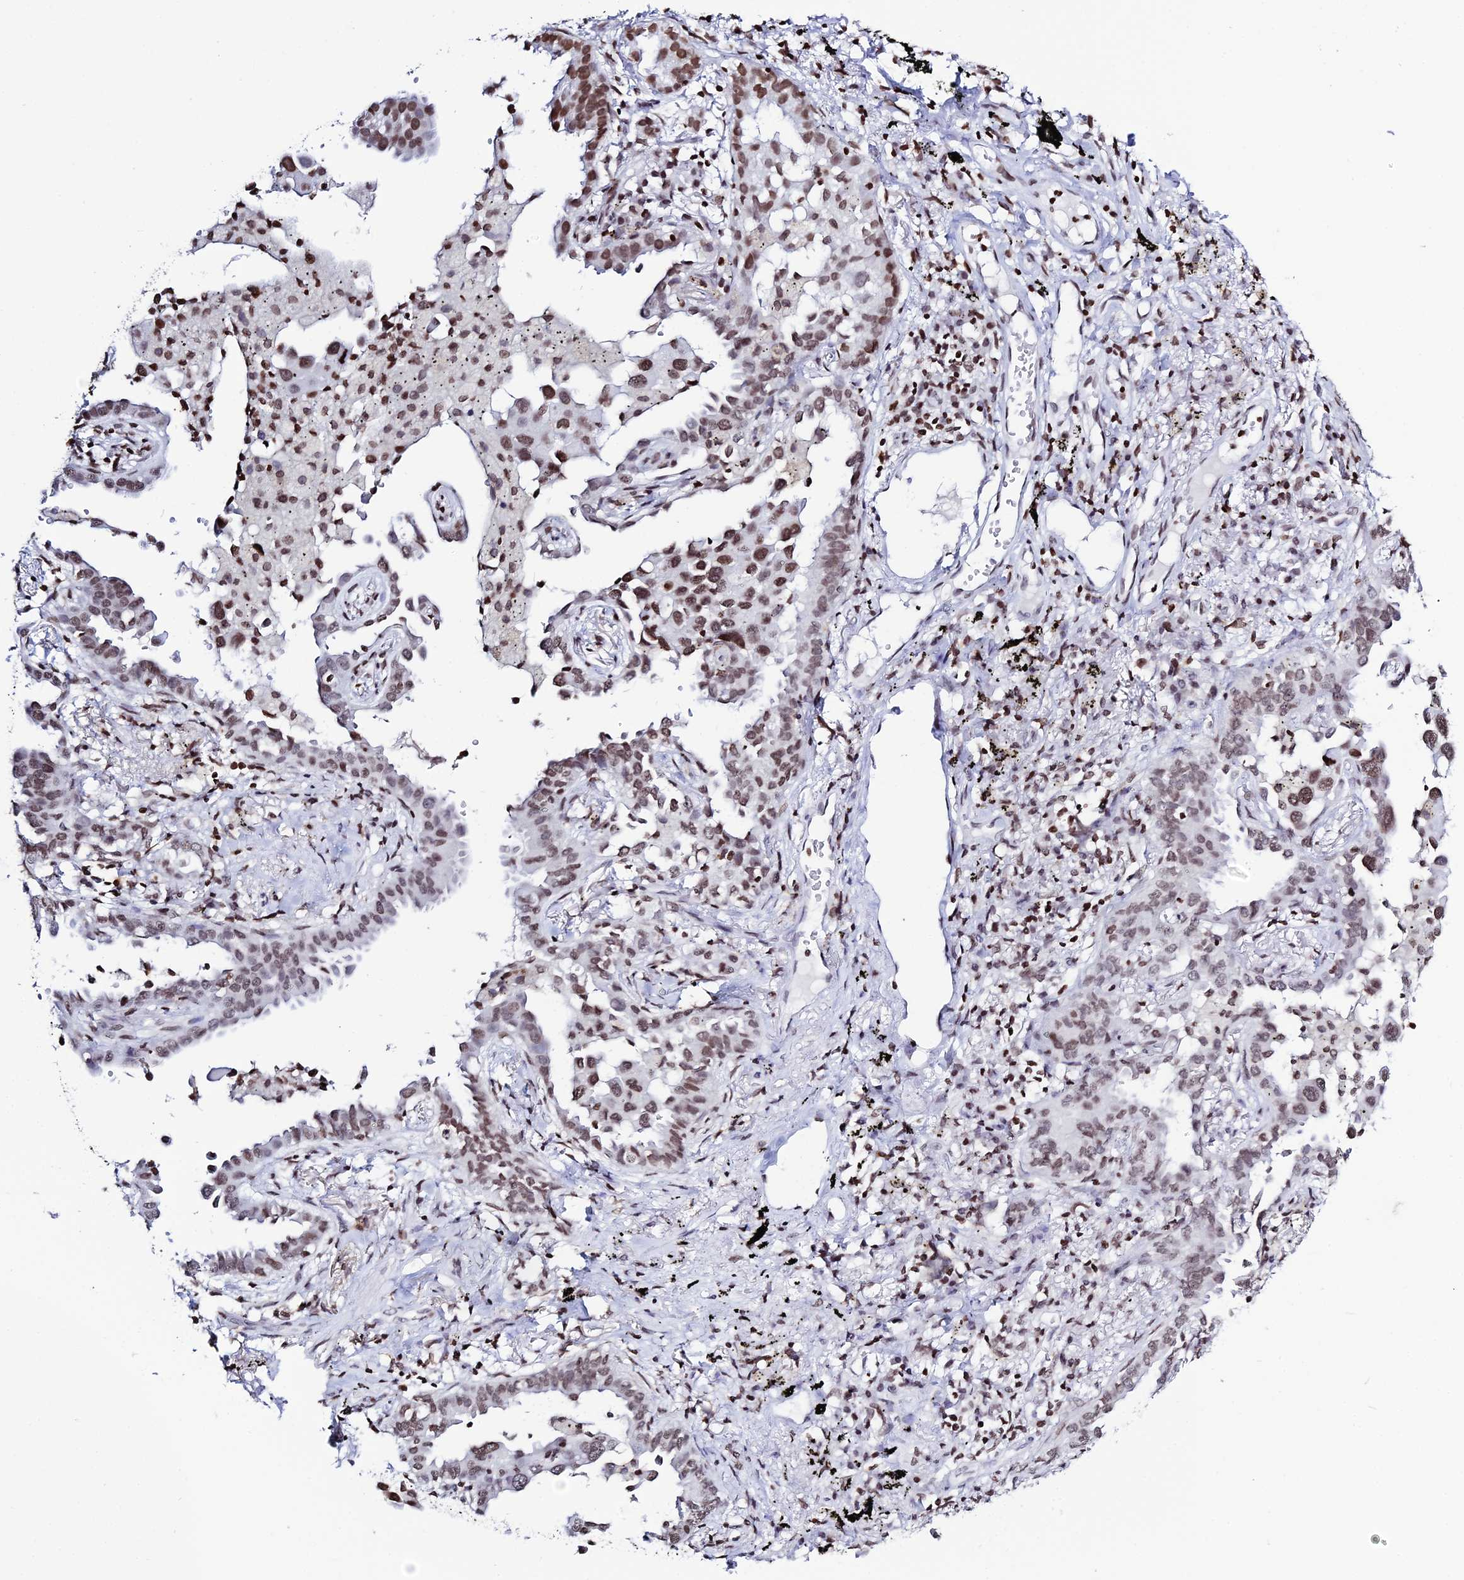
{"staining": {"intensity": "moderate", "quantity": ">75%", "location": "nuclear"}, "tissue": "lung cancer", "cell_type": "Tumor cells", "image_type": "cancer", "snomed": [{"axis": "morphology", "description": "Adenocarcinoma, NOS"}, {"axis": "topography", "description": "Lung"}], "caption": "Brown immunohistochemical staining in lung cancer demonstrates moderate nuclear positivity in approximately >75% of tumor cells.", "gene": "MACROH2A2", "patient": {"sex": "male", "age": 67}}